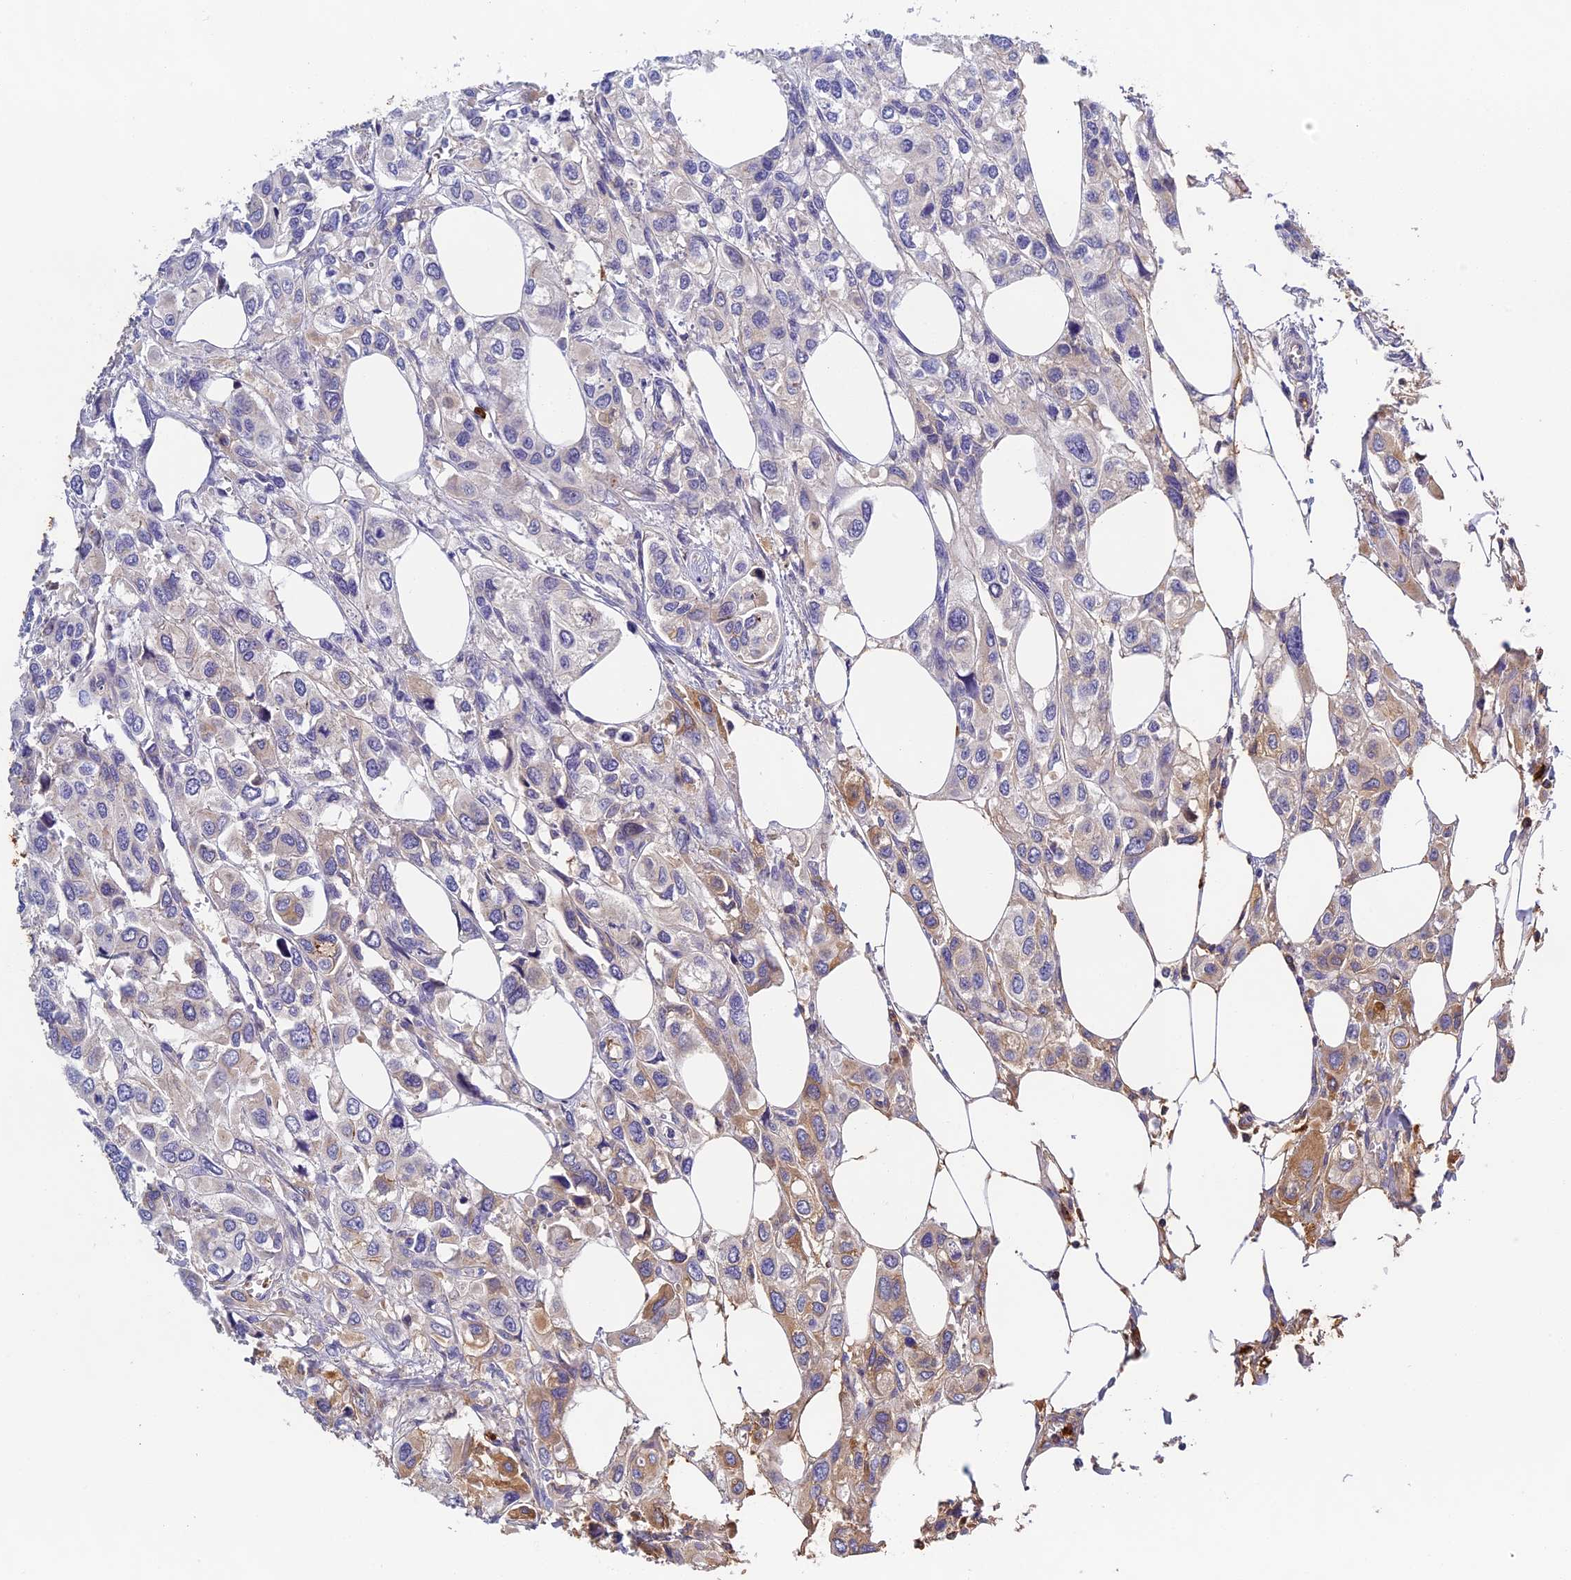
{"staining": {"intensity": "moderate", "quantity": "25%-75%", "location": "cytoplasmic/membranous"}, "tissue": "urothelial cancer", "cell_type": "Tumor cells", "image_type": "cancer", "snomed": [{"axis": "morphology", "description": "Urothelial carcinoma, High grade"}, {"axis": "topography", "description": "Urinary bladder"}], "caption": "Brown immunohistochemical staining in urothelial cancer displays moderate cytoplasmic/membranous expression in approximately 25%-75% of tumor cells.", "gene": "ADGRD1", "patient": {"sex": "male", "age": 67}}